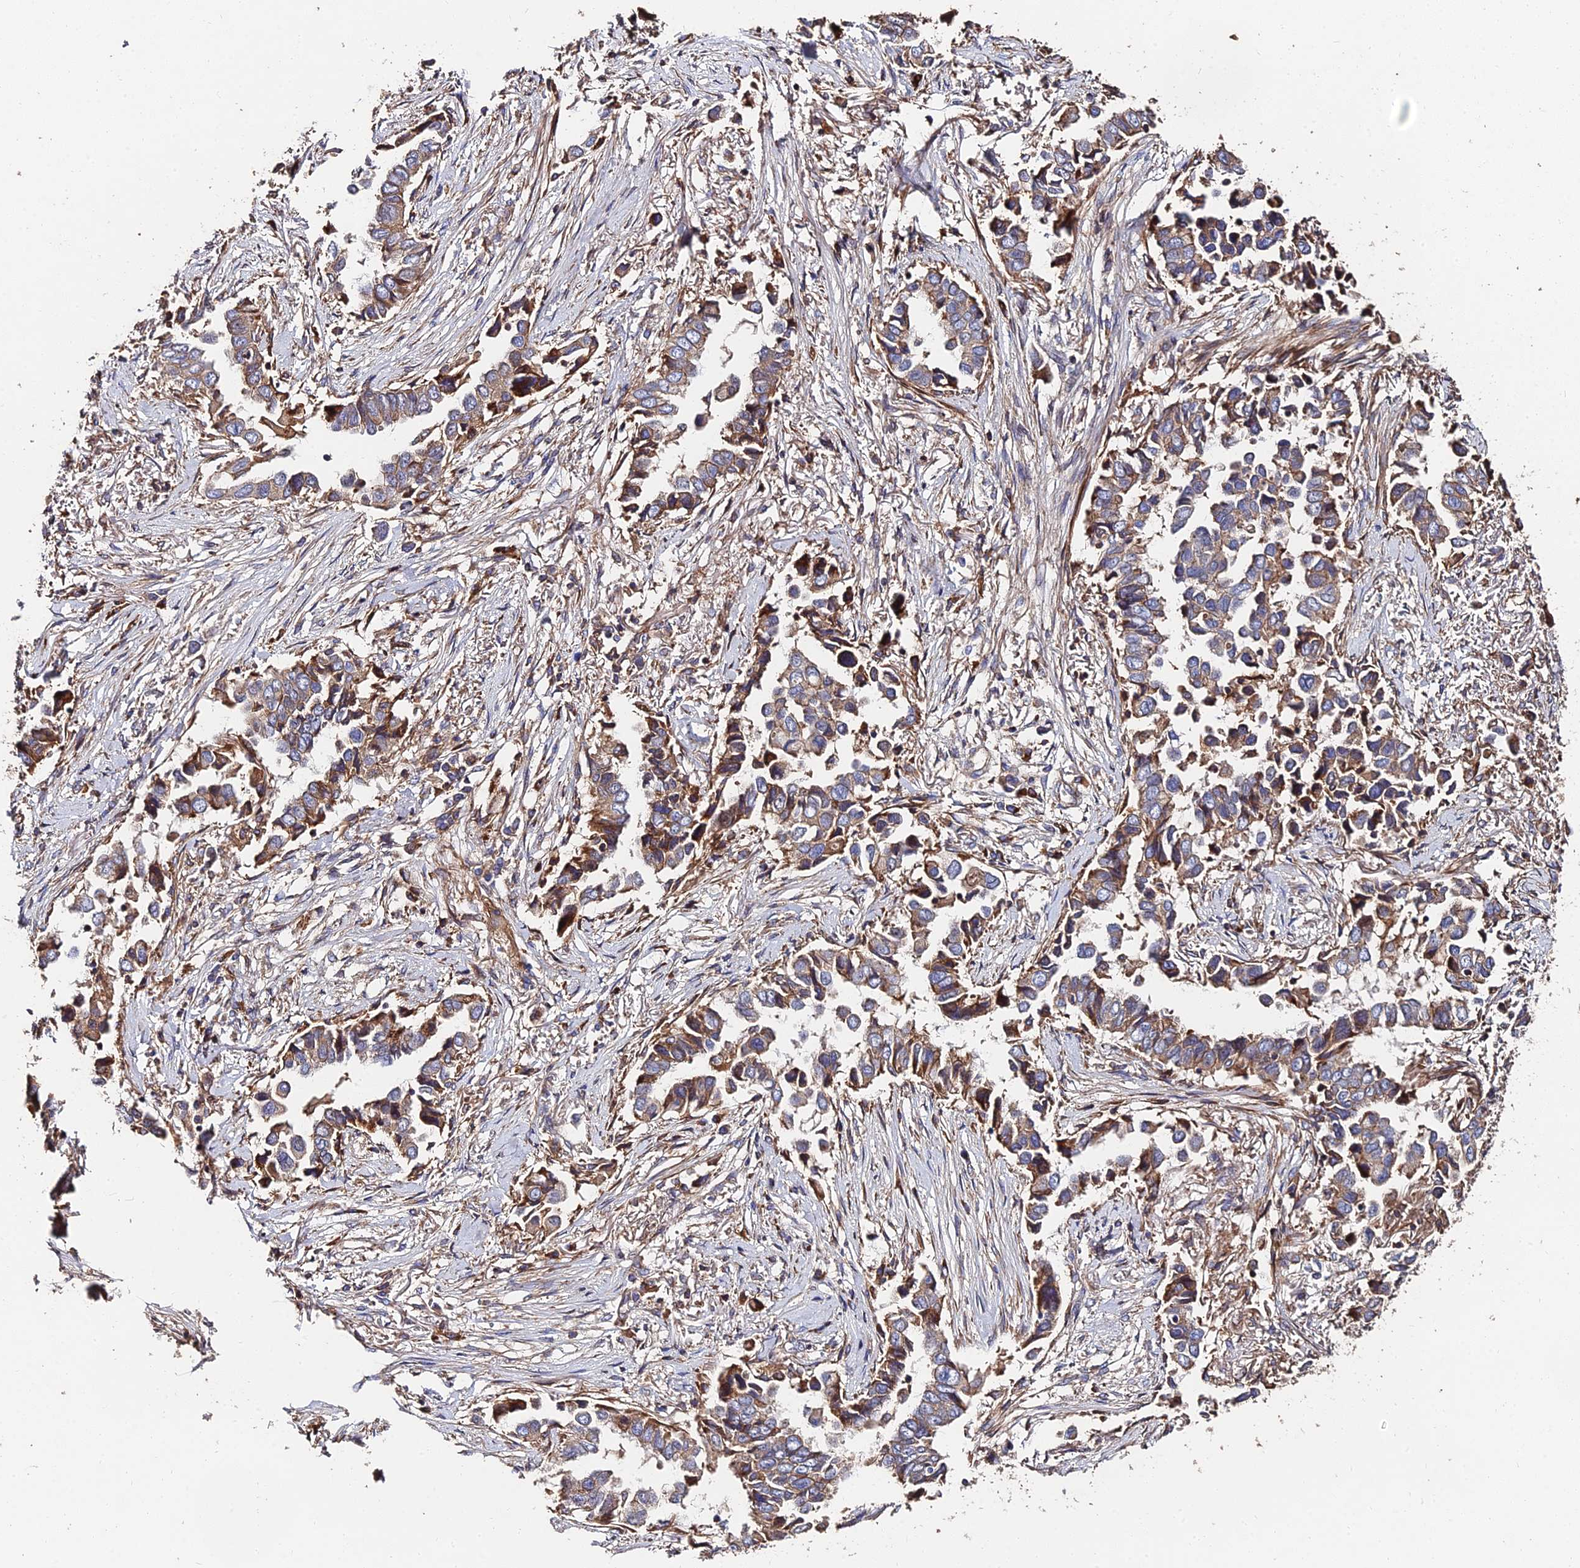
{"staining": {"intensity": "moderate", "quantity": "<25%", "location": "cytoplasmic/membranous"}, "tissue": "lung cancer", "cell_type": "Tumor cells", "image_type": "cancer", "snomed": [{"axis": "morphology", "description": "Adenocarcinoma, NOS"}, {"axis": "topography", "description": "Lung"}], "caption": "Immunohistochemical staining of adenocarcinoma (lung) demonstrates low levels of moderate cytoplasmic/membranous expression in approximately <25% of tumor cells.", "gene": "EXT1", "patient": {"sex": "female", "age": 76}}